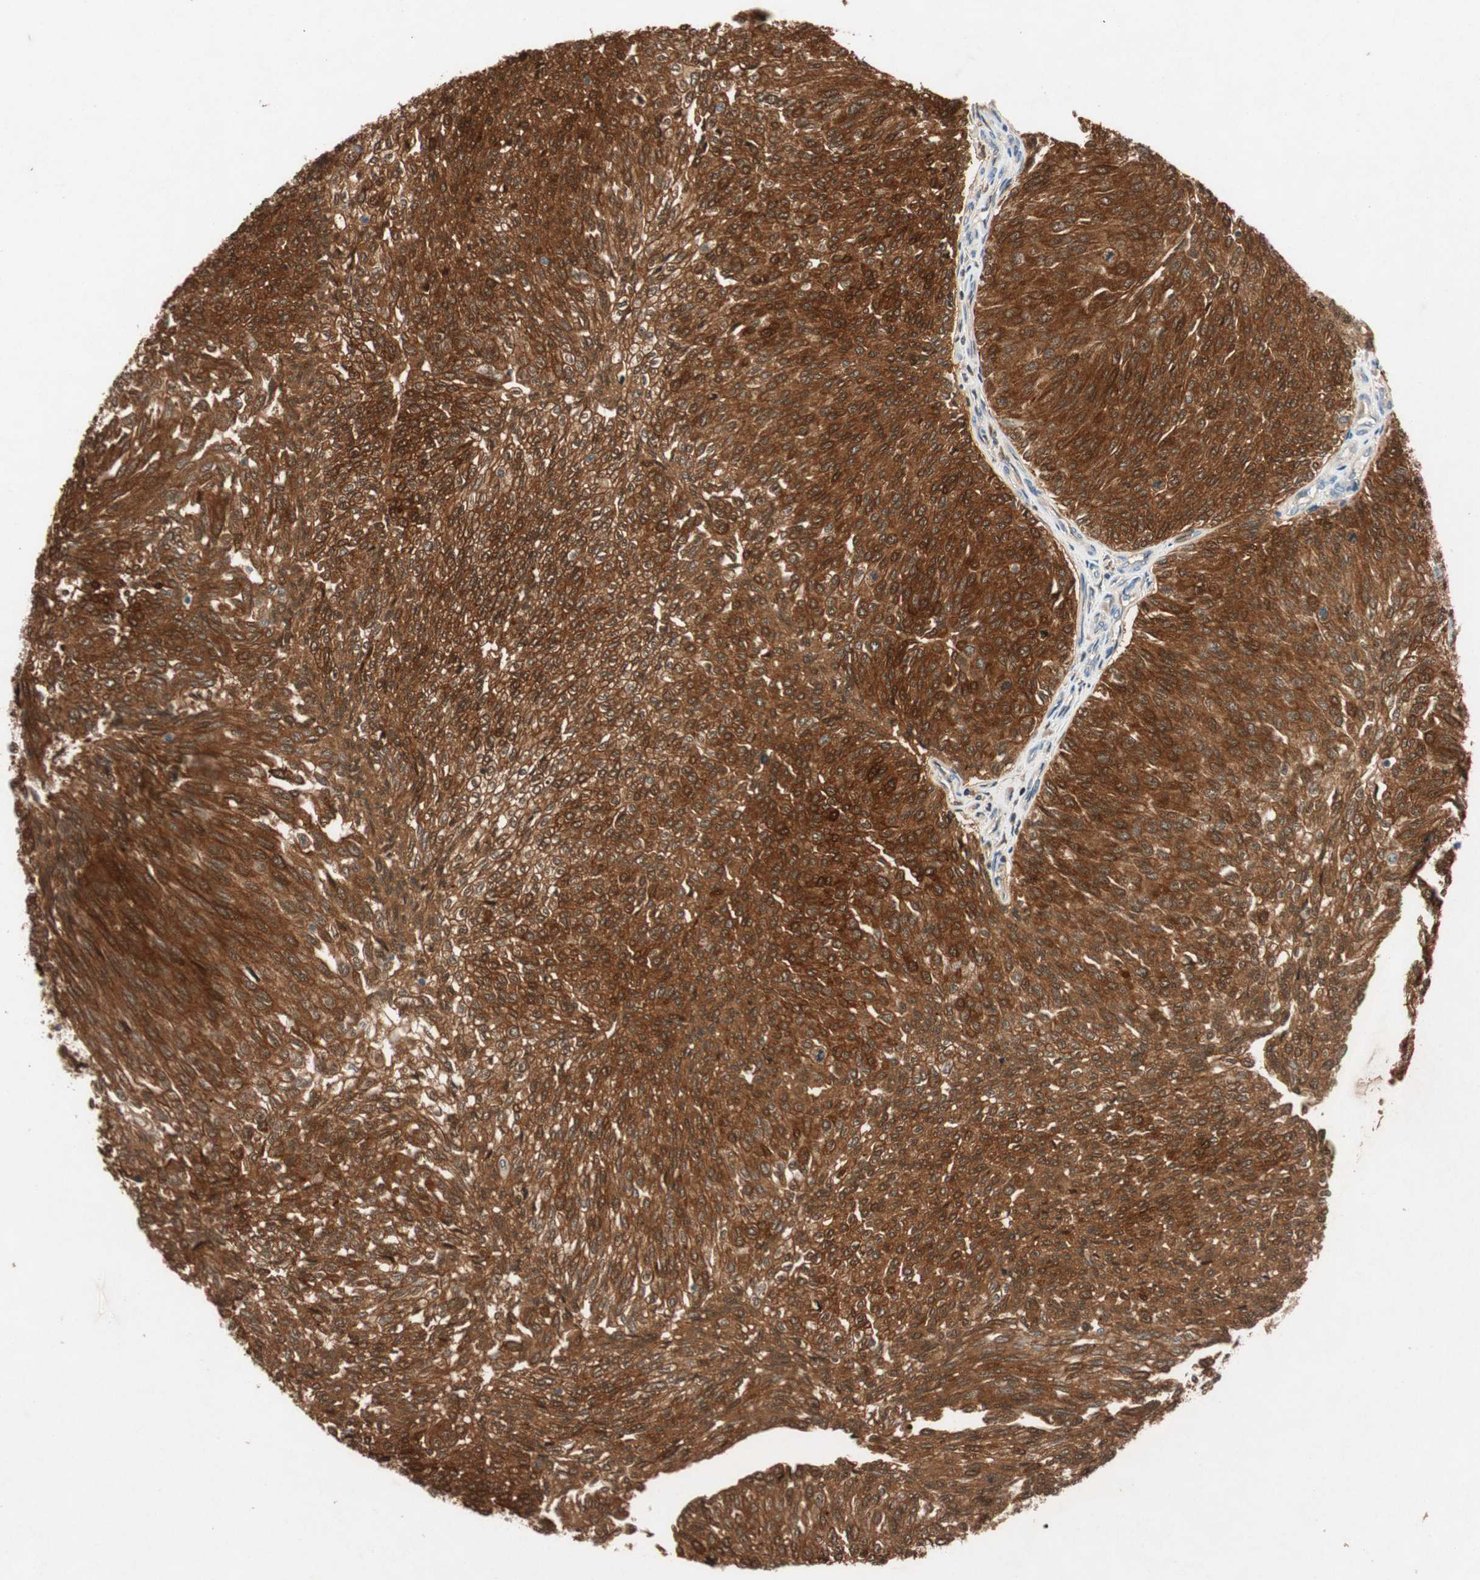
{"staining": {"intensity": "strong", "quantity": ">75%", "location": "cytoplasmic/membranous,nuclear"}, "tissue": "urothelial cancer", "cell_type": "Tumor cells", "image_type": "cancer", "snomed": [{"axis": "morphology", "description": "Urothelial carcinoma, Low grade"}, {"axis": "topography", "description": "Urinary bladder"}], "caption": "A brown stain labels strong cytoplasmic/membranous and nuclear positivity of a protein in urothelial carcinoma (low-grade) tumor cells. (Brightfield microscopy of DAB IHC at high magnification).", "gene": "SERPINB5", "patient": {"sex": "female", "age": 79}}